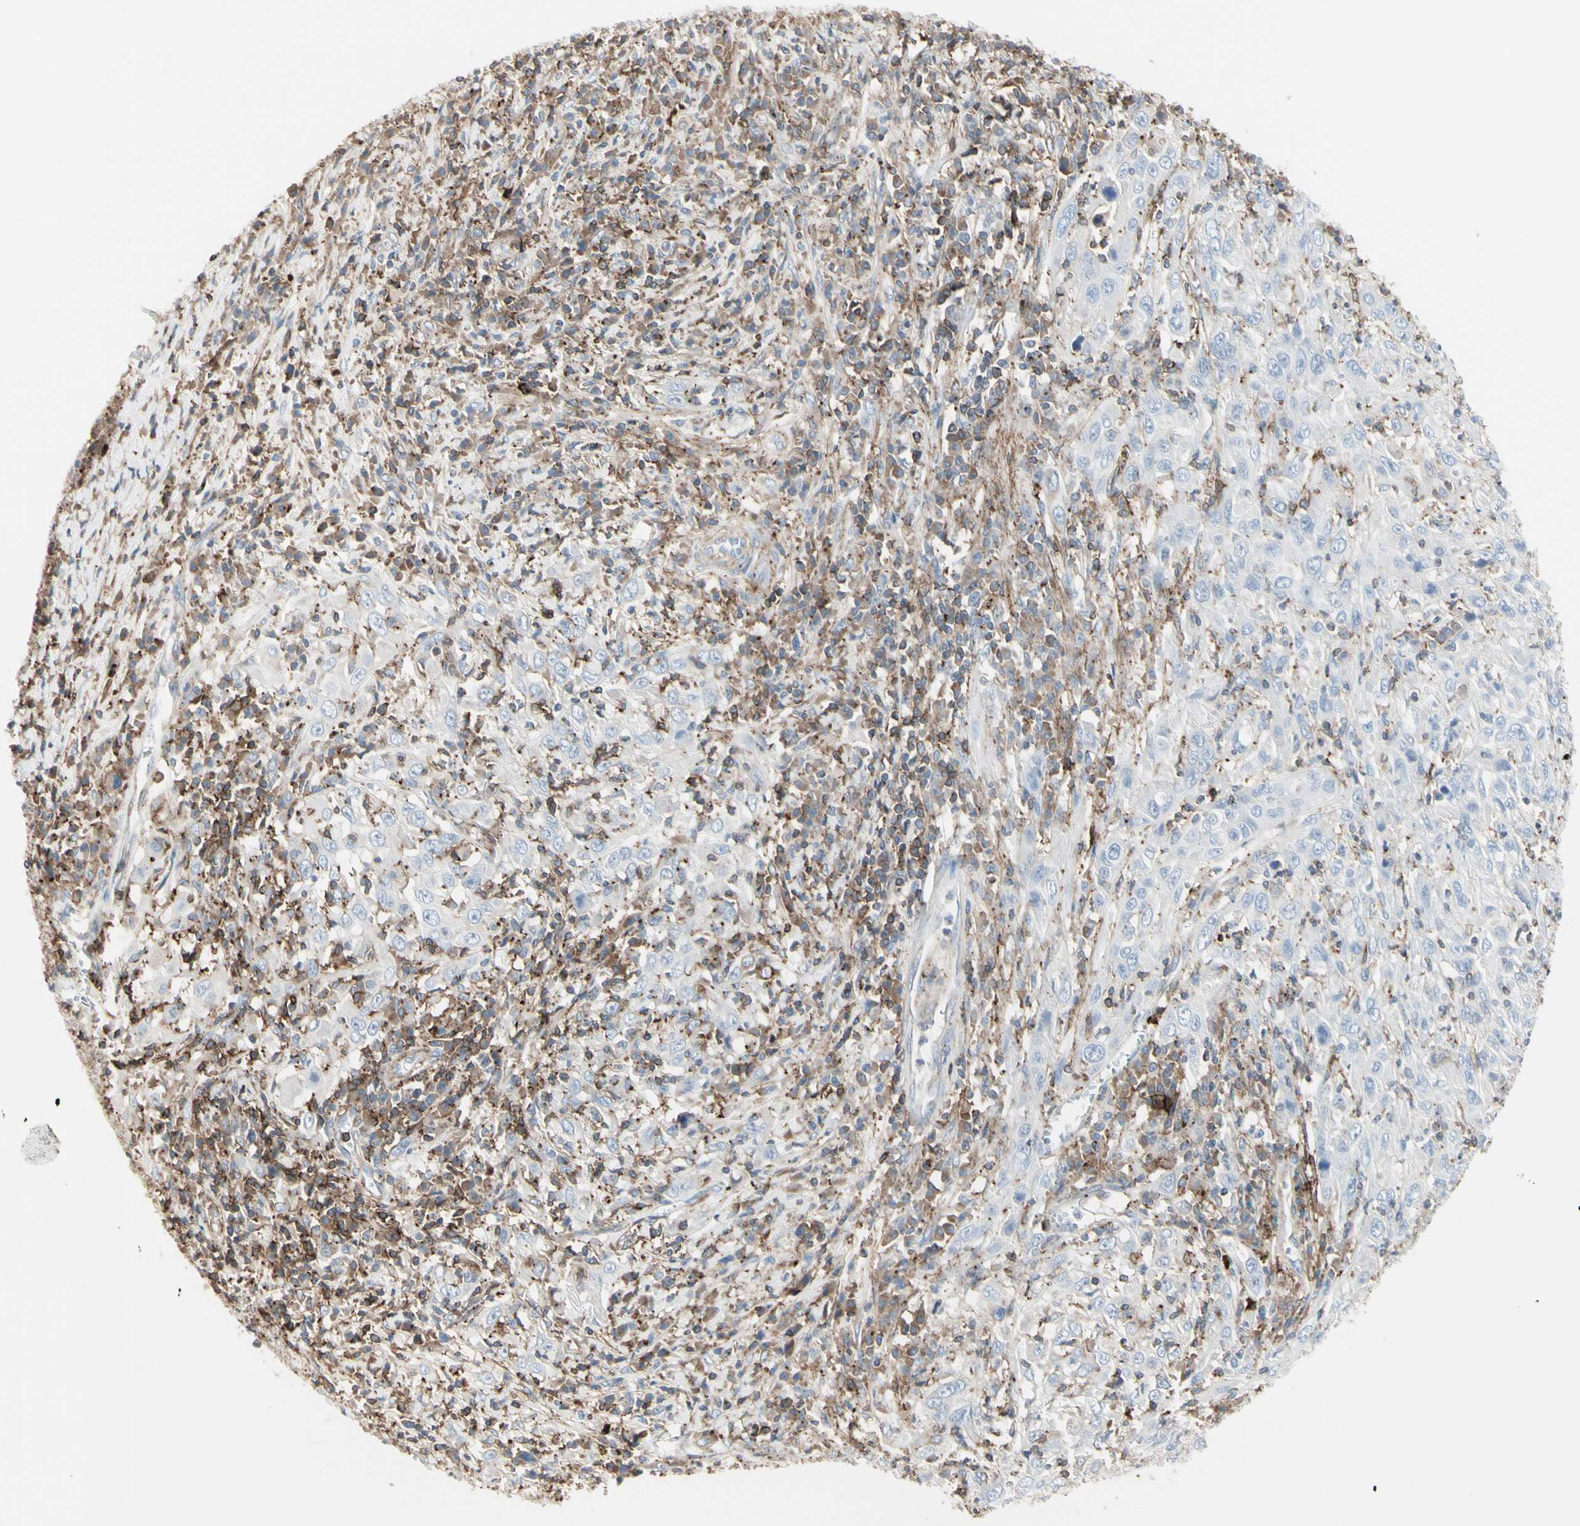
{"staining": {"intensity": "negative", "quantity": "none", "location": "none"}, "tissue": "cervical cancer", "cell_type": "Tumor cells", "image_type": "cancer", "snomed": [{"axis": "morphology", "description": "Squamous cell carcinoma, NOS"}, {"axis": "topography", "description": "Cervix"}], "caption": "Human cervical cancer stained for a protein using immunohistochemistry (IHC) exhibits no positivity in tumor cells.", "gene": "CLEC2B", "patient": {"sex": "female", "age": 46}}